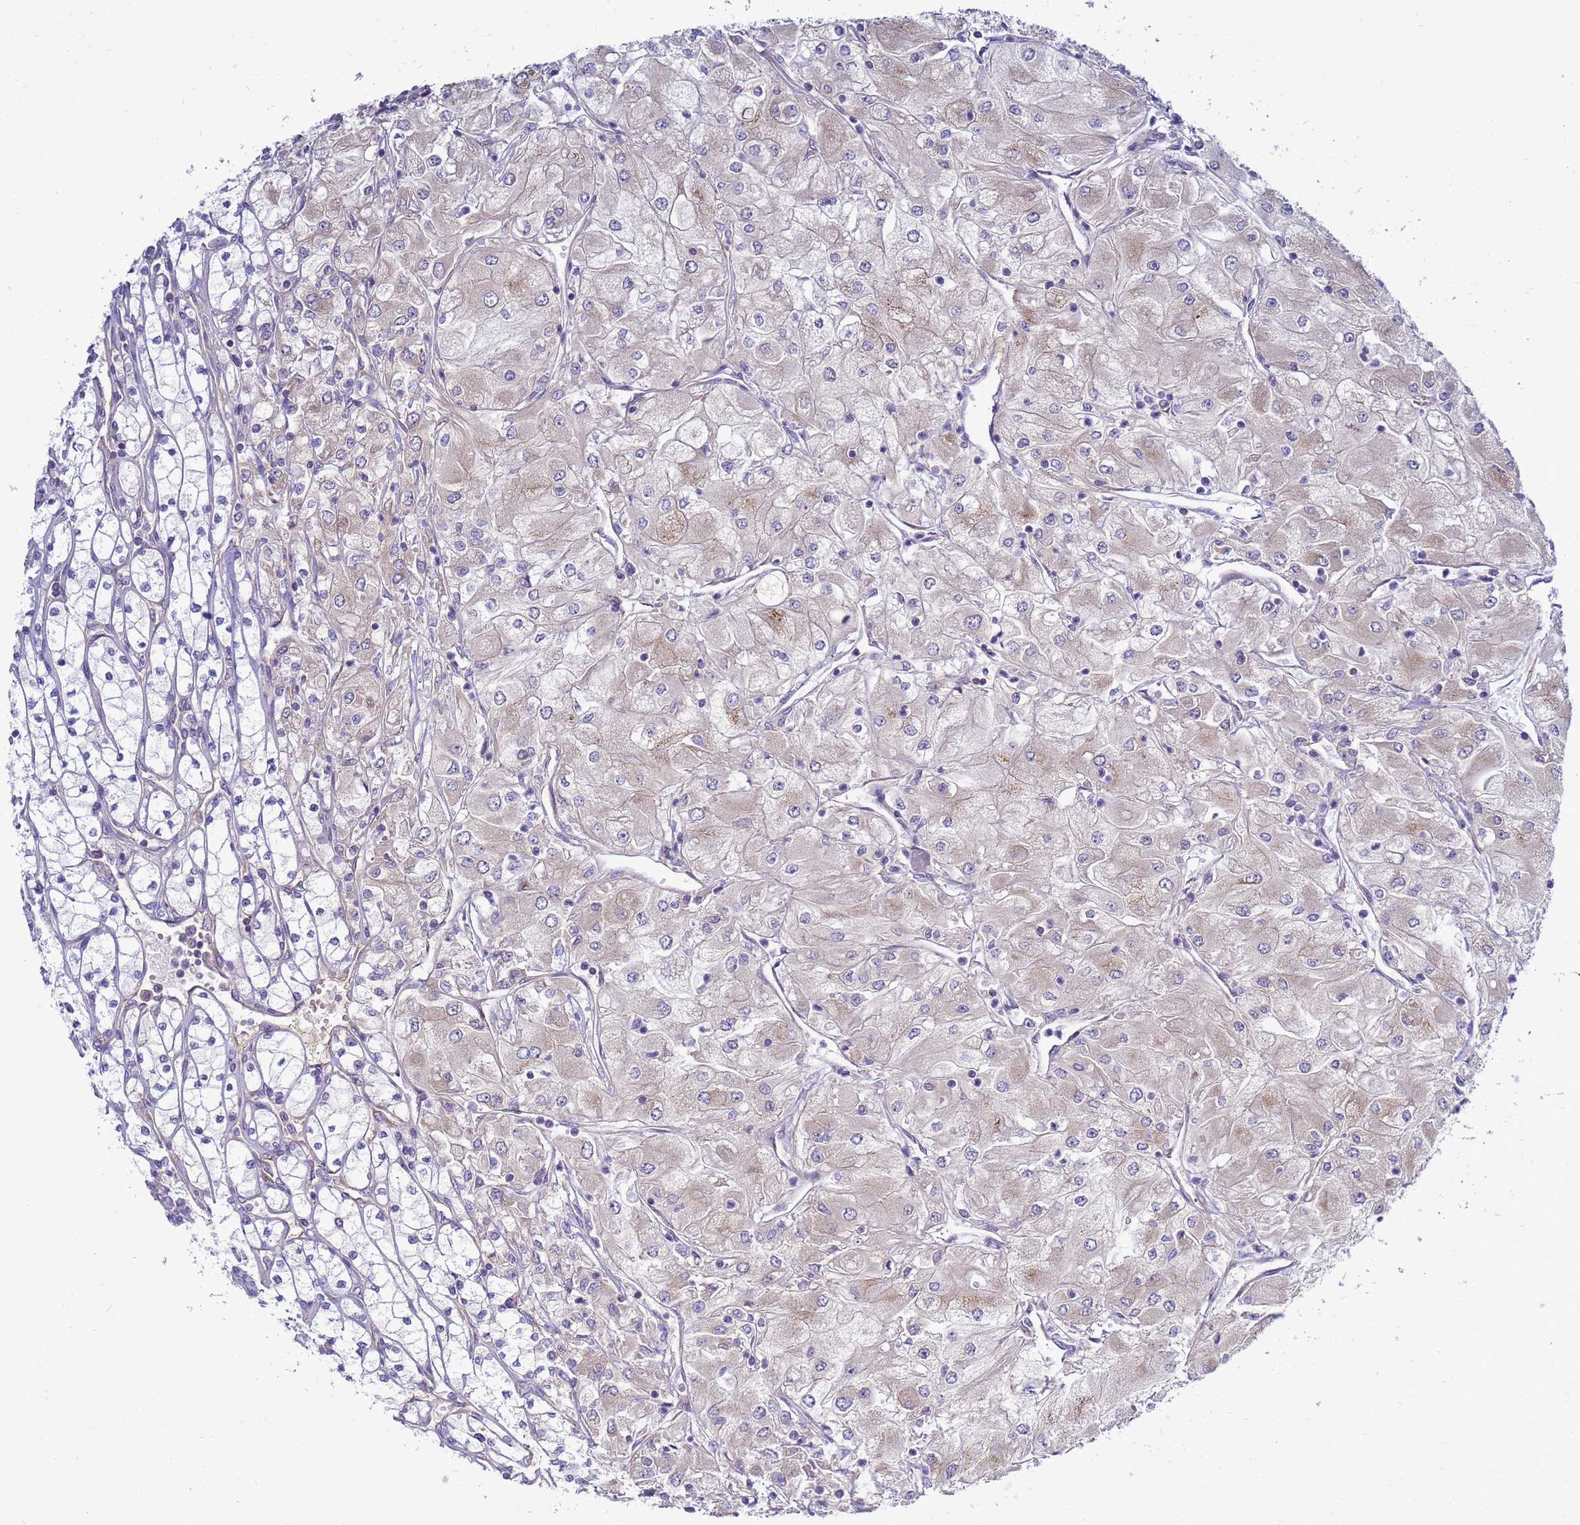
{"staining": {"intensity": "negative", "quantity": "none", "location": "none"}, "tissue": "renal cancer", "cell_type": "Tumor cells", "image_type": "cancer", "snomed": [{"axis": "morphology", "description": "Adenocarcinoma, NOS"}, {"axis": "topography", "description": "Kidney"}], "caption": "Immunohistochemistry (IHC) of adenocarcinoma (renal) reveals no positivity in tumor cells.", "gene": "MON1B", "patient": {"sex": "male", "age": 80}}